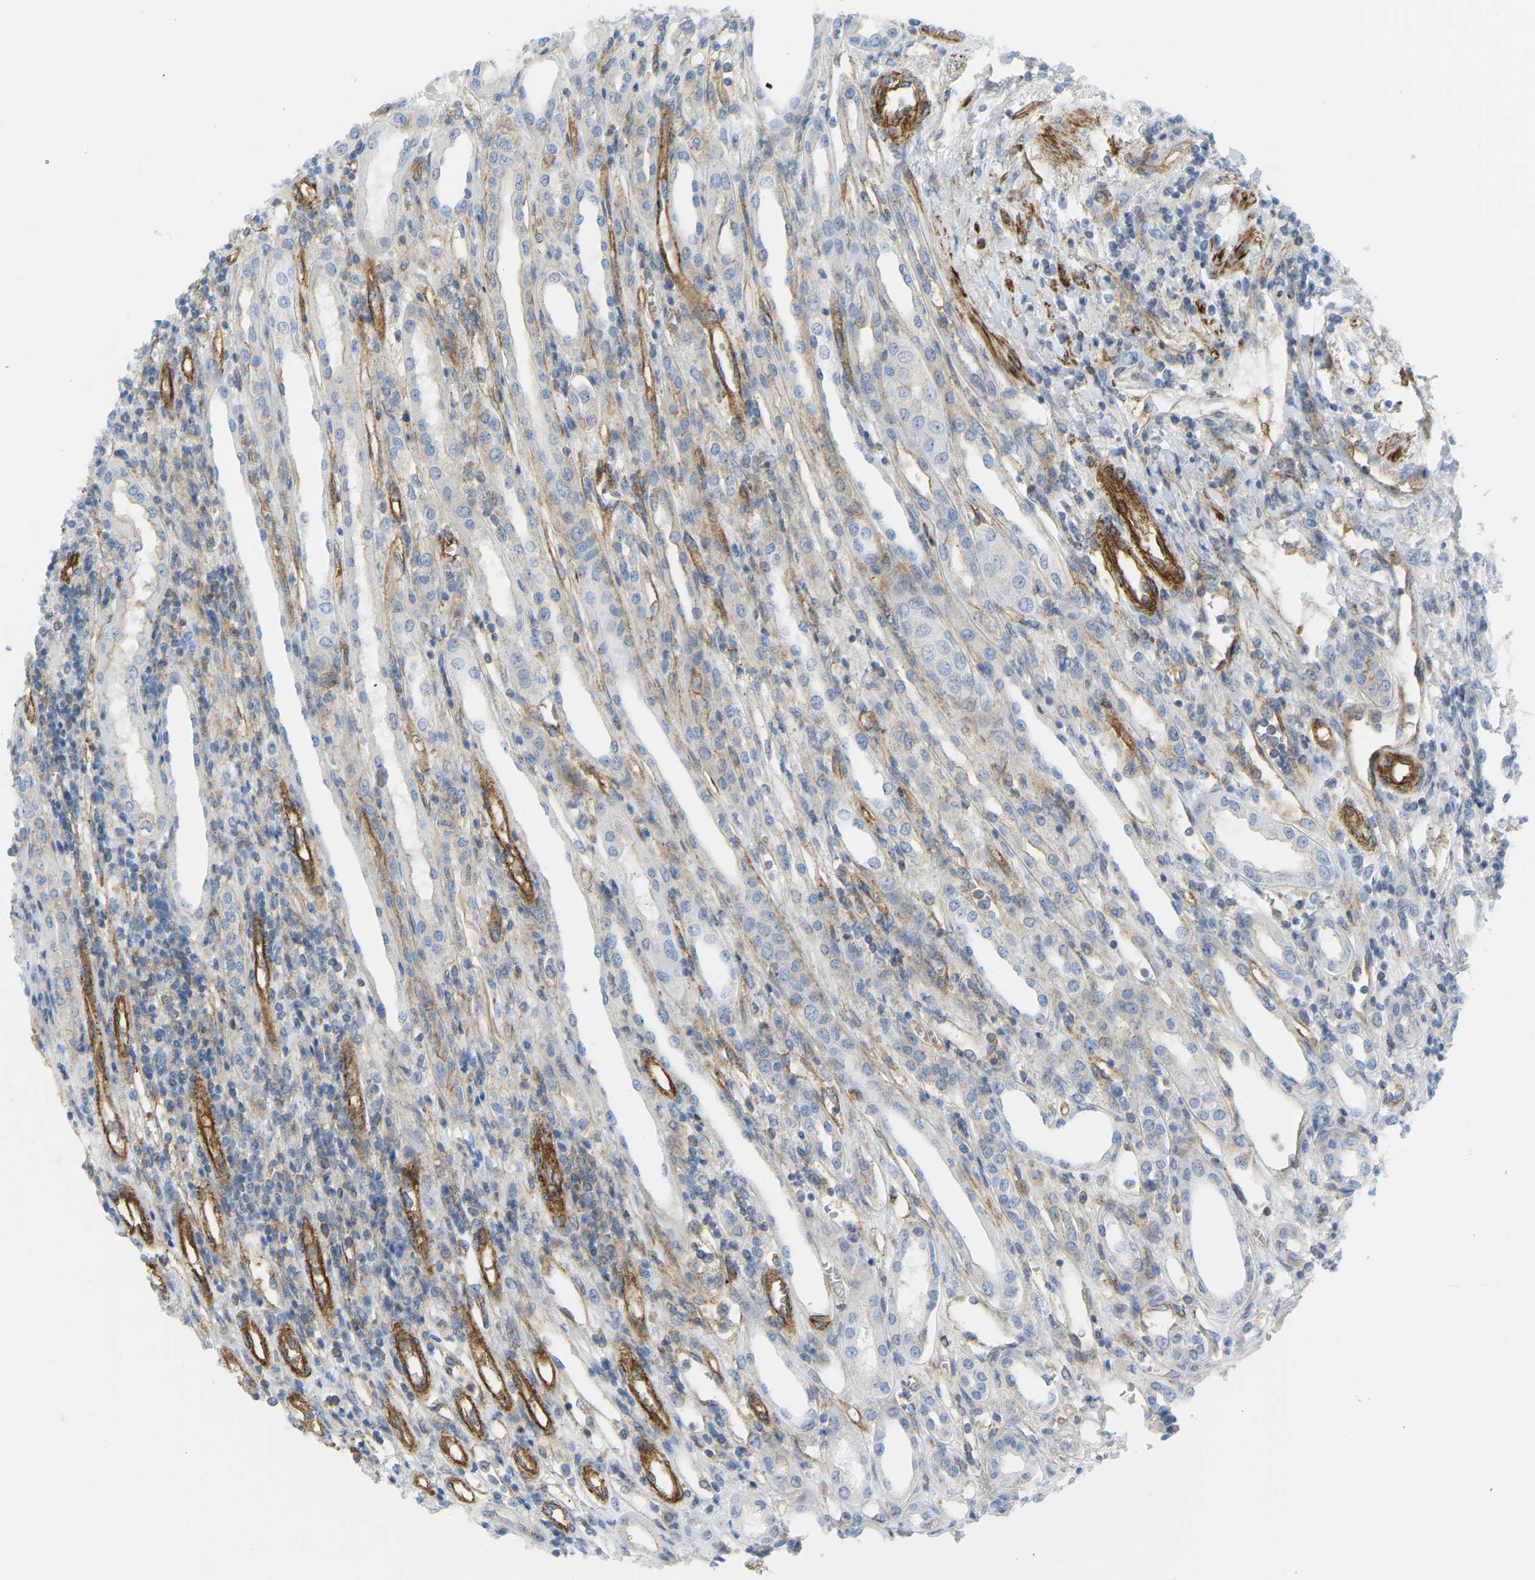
{"staining": {"intensity": "weak", "quantity": "<25%", "location": "cytoplasmic/membranous"}, "tissue": "renal cancer", "cell_type": "Tumor cells", "image_type": "cancer", "snomed": [{"axis": "morphology", "description": "Adenocarcinoma, NOS"}, {"axis": "topography", "description": "Kidney"}], "caption": "Immunohistochemistry (IHC) photomicrograph of neoplastic tissue: human adenocarcinoma (renal) stained with DAB (3,3'-diaminobenzidine) displays no significant protein expression in tumor cells.", "gene": "MYL3", "patient": {"sex": "female", "age": 54}}